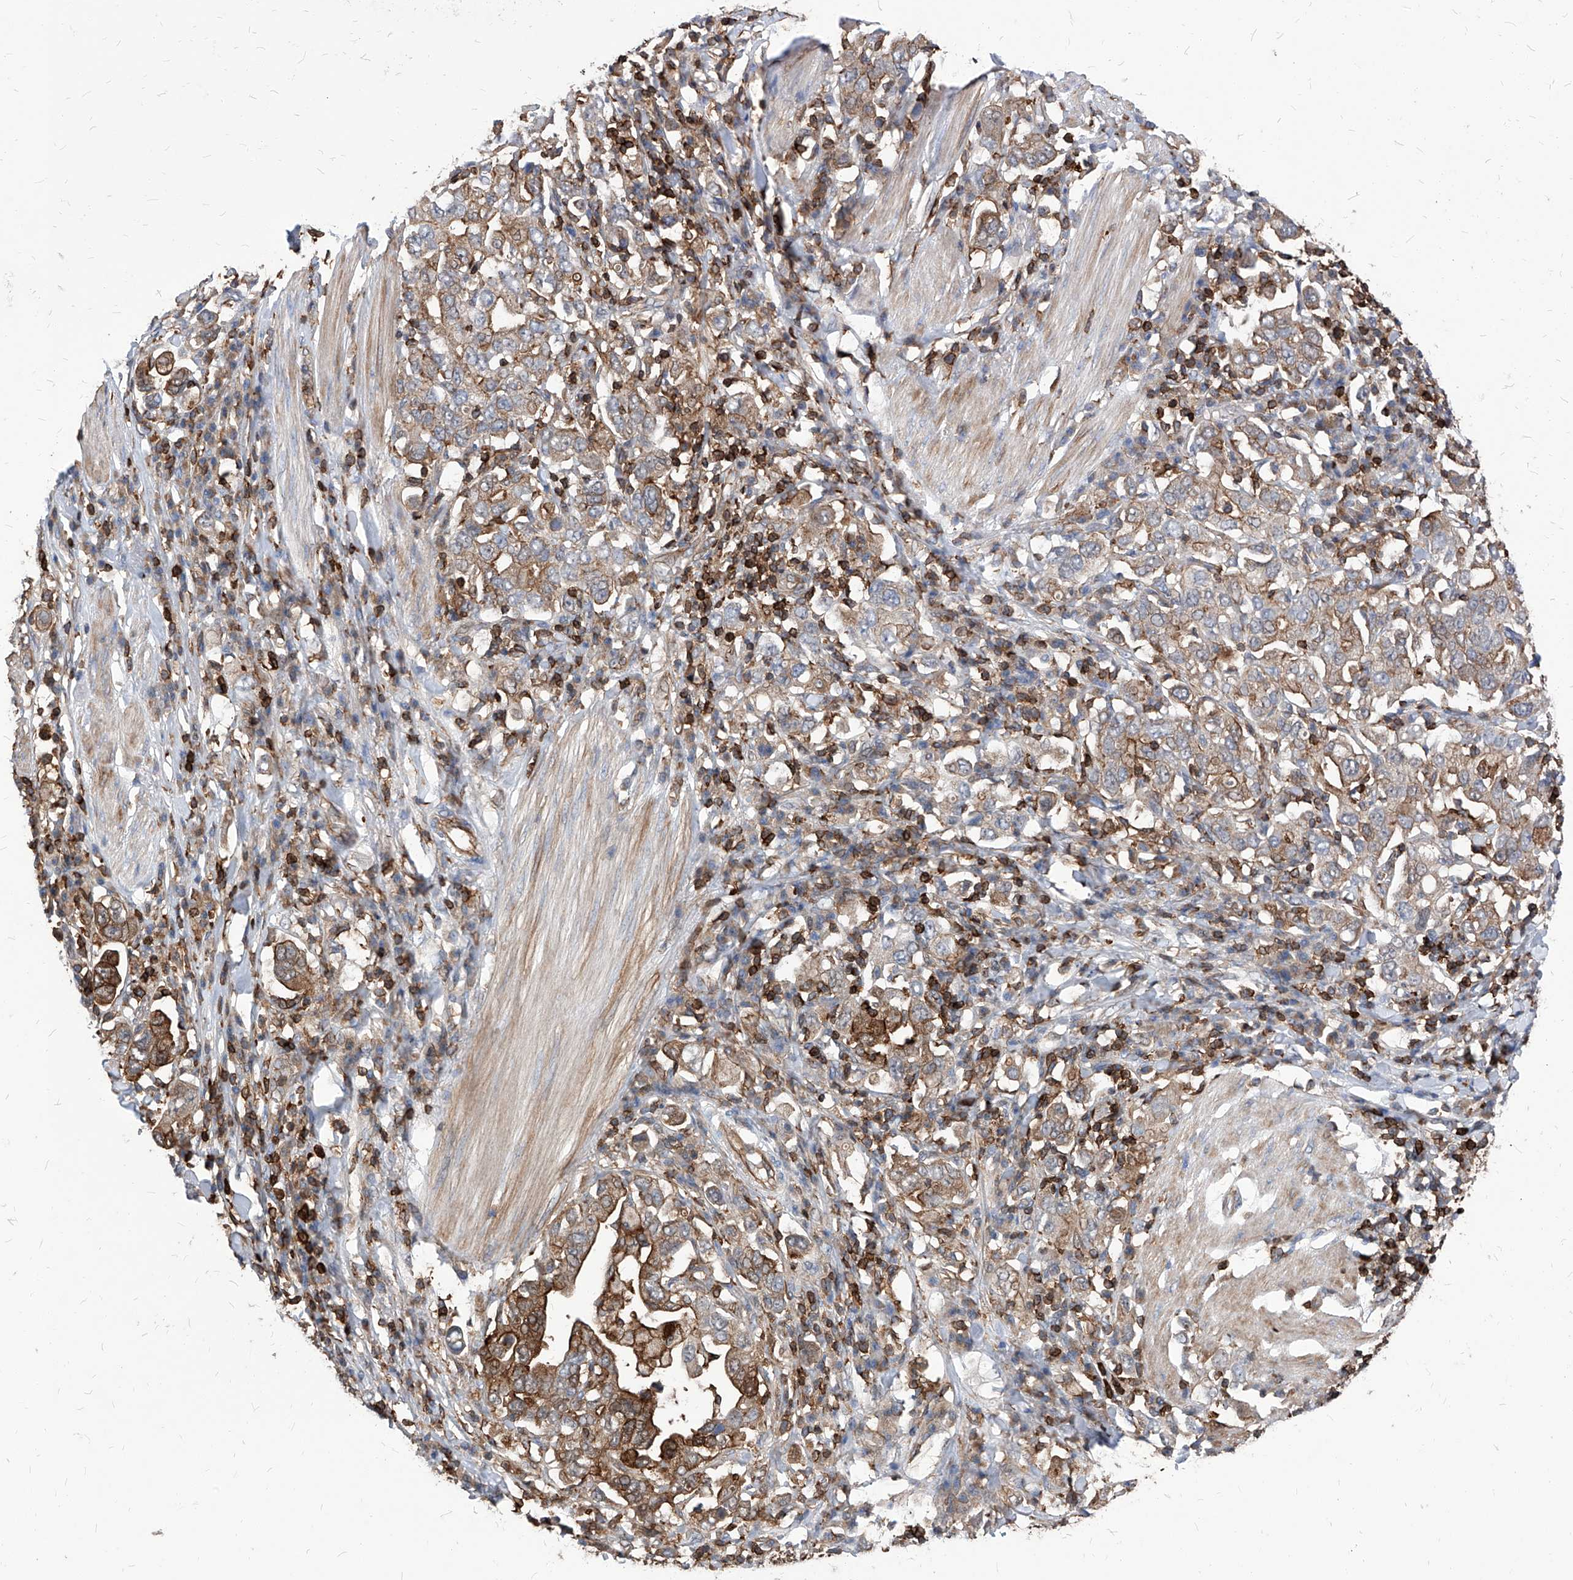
{"staining": {"intensity": "moderate", "quantity": ">75%", "location": "cytoplasmic/membranous"}, "tissue": "stomach cancer", "cell_type": "Tumor cells", "image_type": "cancer", "snomed": [{"axis": "morphology", "description": "Adenocarcinoma, NOS"}, {"axis": "topography", "description": "Stomach, upper"}], "caption": "Moderate cytoplasmic/membranous positivity for a protein is present in about >75% of tumor cells of stomach adenocarcinoma using immunohistochemistry.", "gene": "ABRACL", "patient": {"sex": "male", "age": 62}}